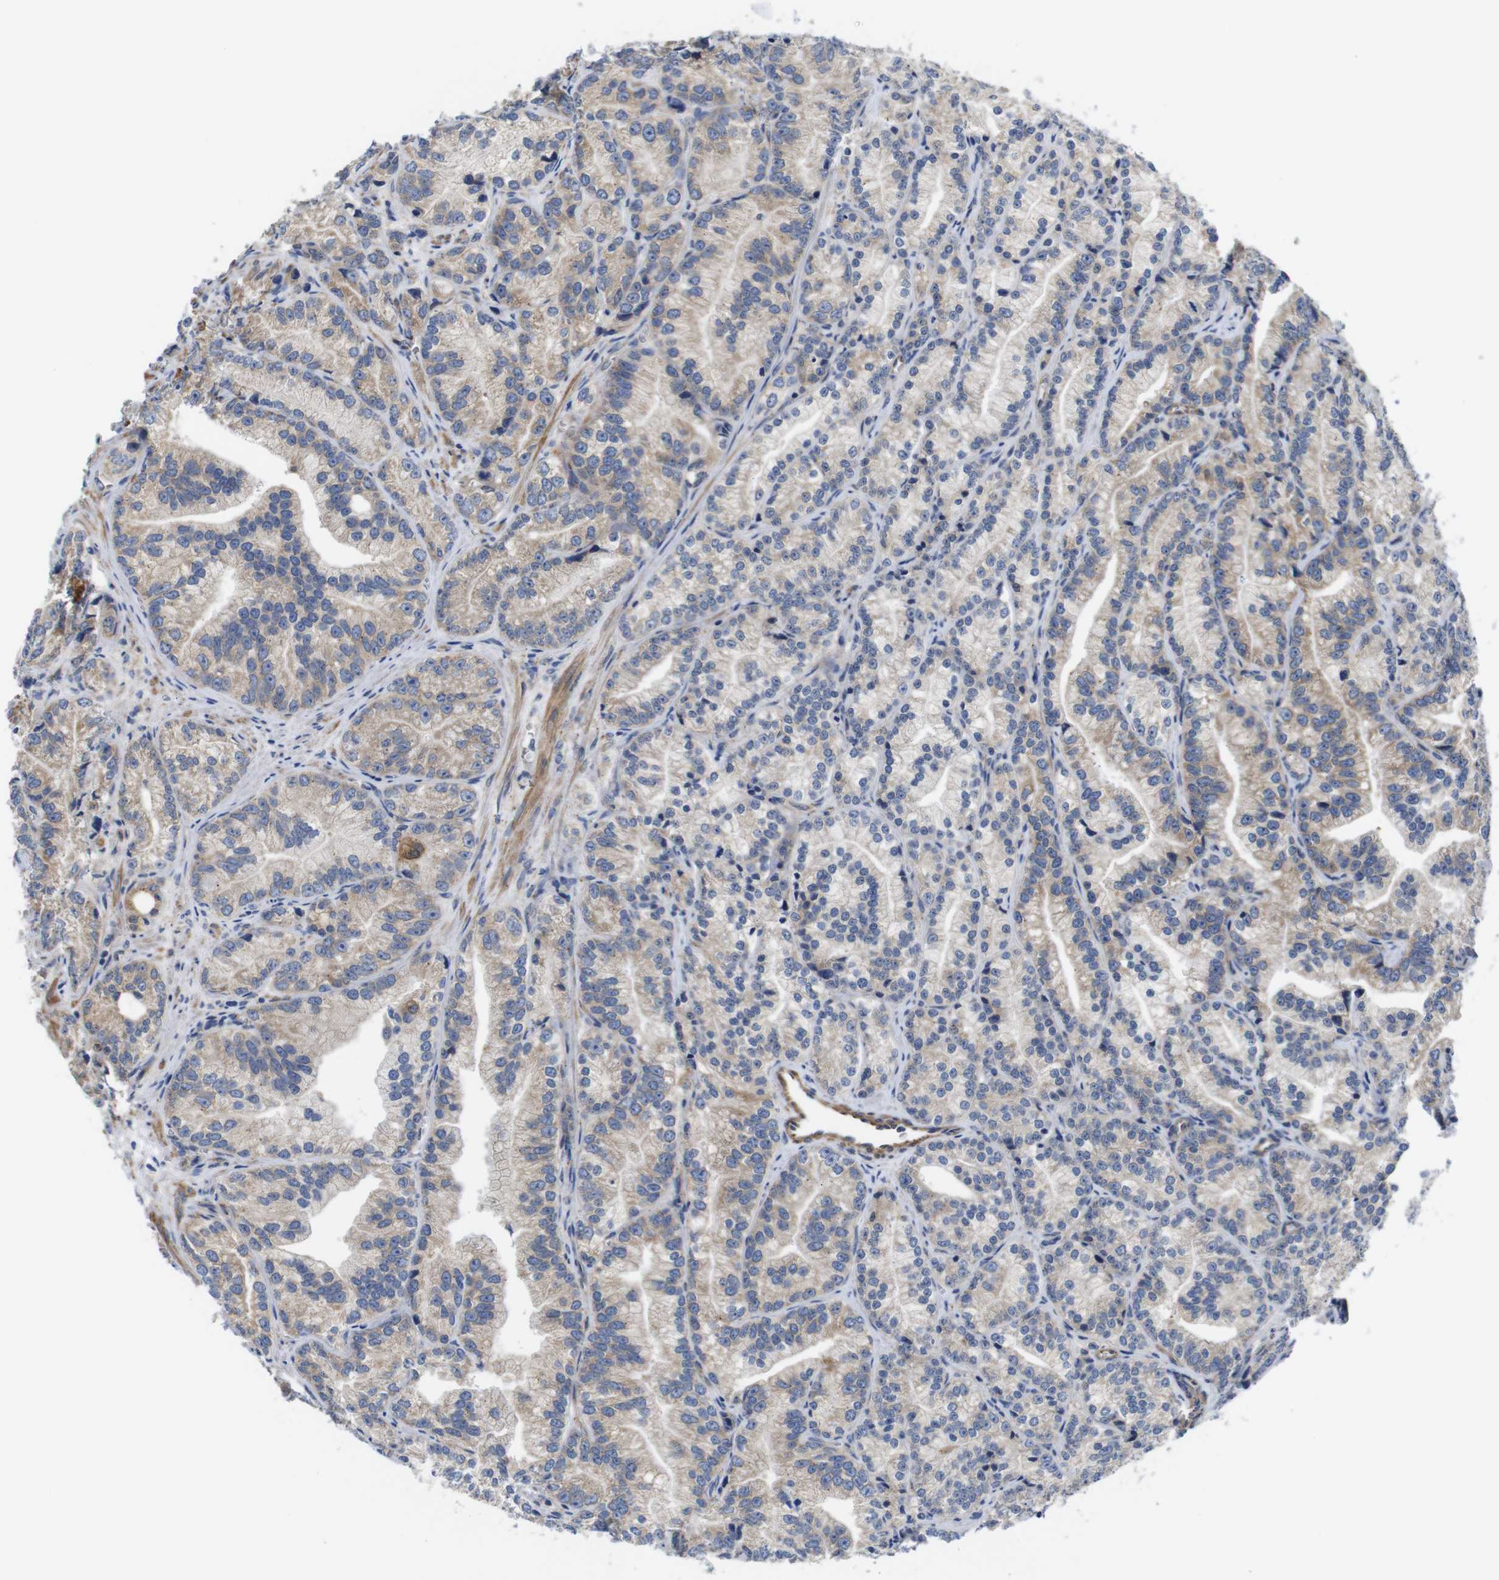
{"staining": {"intensity": "weak", "quantity": ">75%", "location": "cytoplasmic/membranous"}, "tissue": "prostate cancer", "cell_type": "Tumor cells", "image_type": "cancer", "snomed": [{"axis": "morphology", "description": "Adenocarcinoma, Low grade"}, {"axis": "topography", "description": "Prostate"}], "caption": "A low amount of weak cytoplasmic/membranous positivity is identified in about >75% of tumor cells in low-grade adenocarcinoma (prostate) tissue.", "gene": "DDRGK1", "patient": {"sex": "male", "age": 89}}